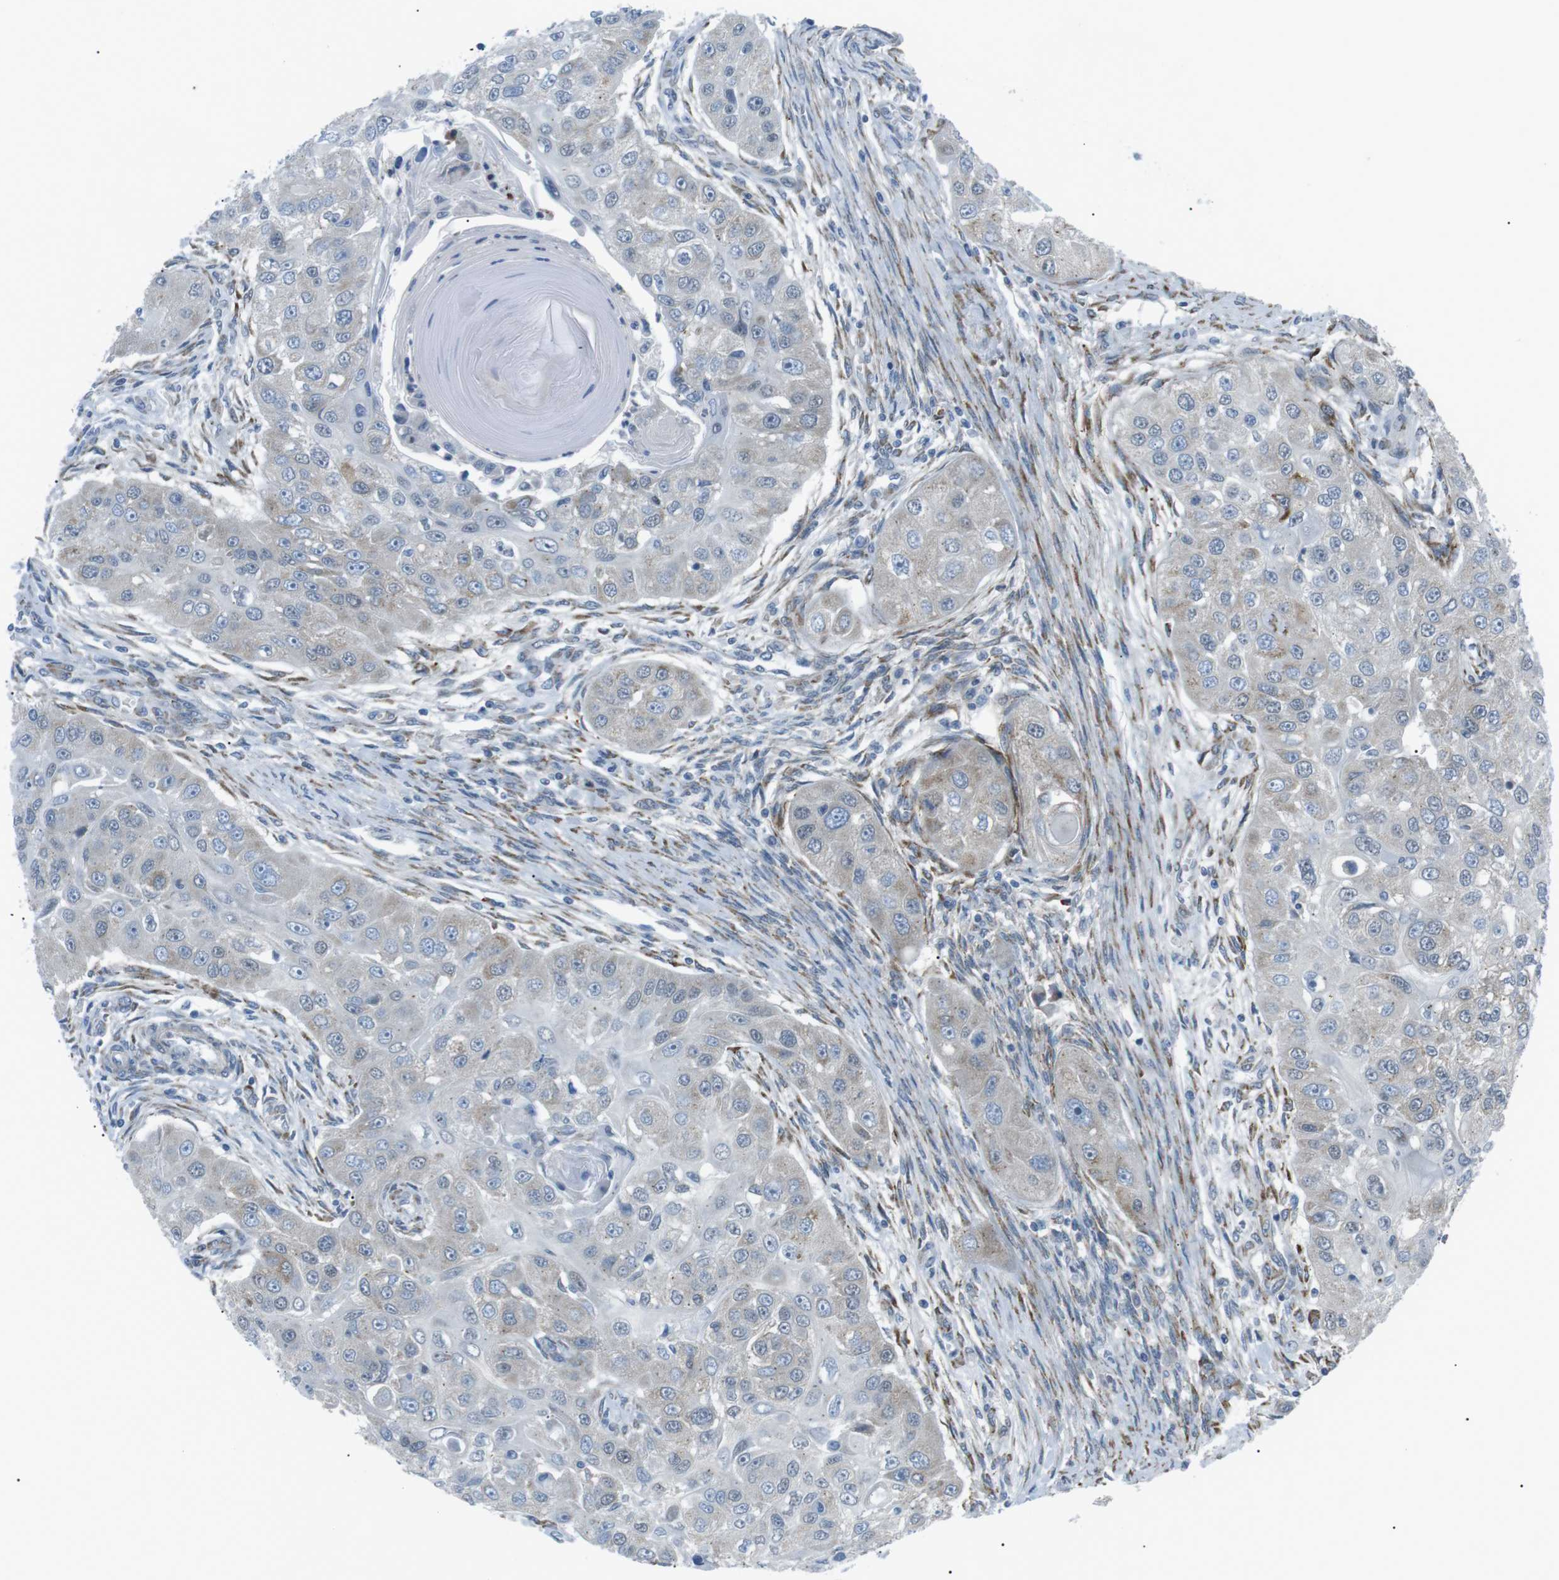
{"staining": {"intensity": "negative", "quantity": "none", "location": "none"}, "tissue": "head and neck cancer", "cell_type": "Tumor cells", "image_type": "cancer", "snomed": [{"axis": "morphology", "description": "Normal tissue, NOS"}, {"axis": "morphology", "description": "Squamous cell carcinoma, NOS"}, {"axis": "topography", "description": "Skeletal muscle"}, {"axis": "topography", "description": "Head-Neck"}], "caption": "A micrograph of squamous cell carcinoma (head and neck) stained for a protein reveals no brown staining in tumor cells.", "gene": "ARID5B", "patient": {"sex": "male", "age": 51}}